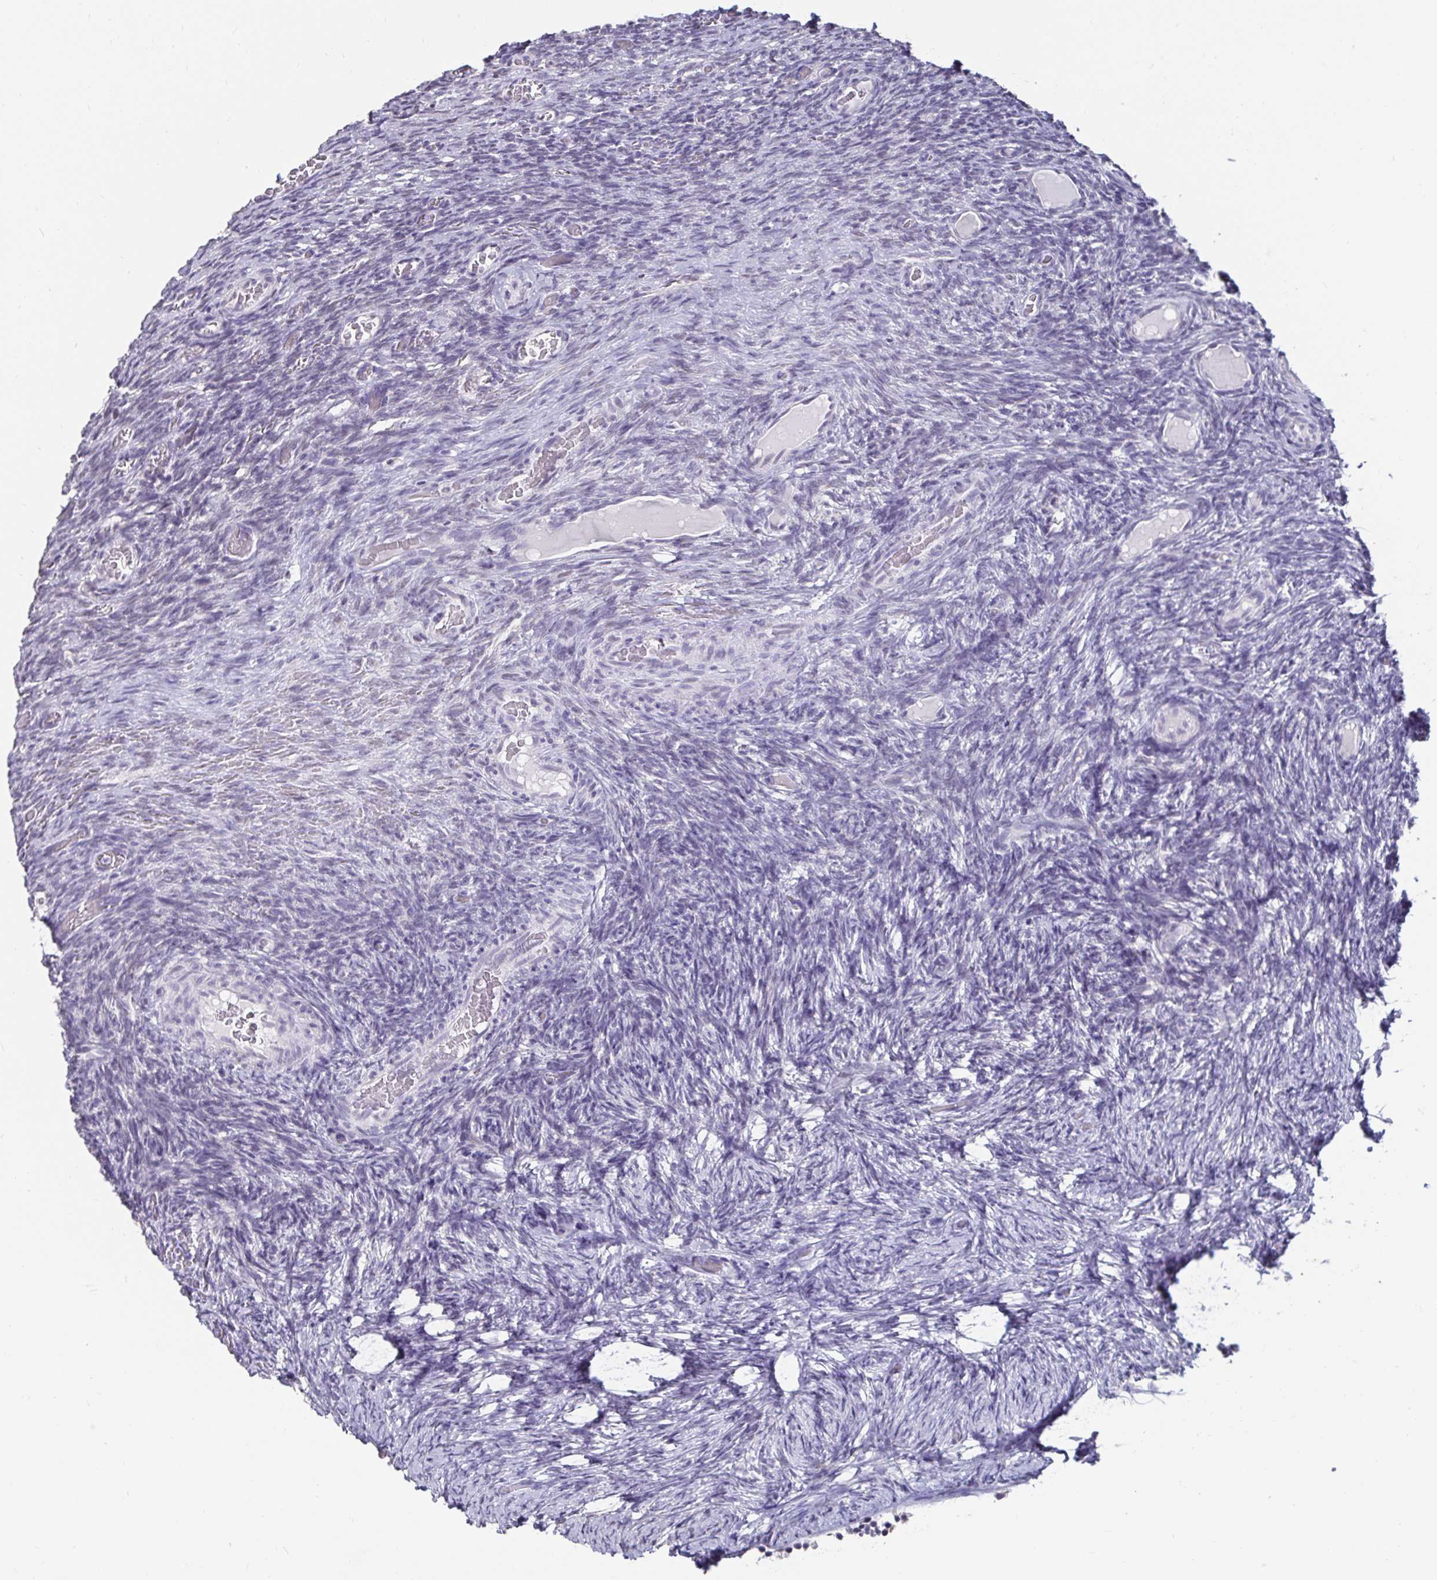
{"staining": {"intensity": "negative", "quantity": "none", "location": "none"}, "tissue": "ovary", "cell_type": "Ovarian stroma cells", "image_type": "normal", "snomed": [{"axis": "morphology", "description": "Normal tissue, NOS"}, {"axis": "topography", "description": "Ovary"}], "caption": "Immunohistochemistry micrograph of benign ovary stained for a protein (brown), which reveals no staining in ovarian stroma cells. (DAB (3,3'-diaminobenzidine) IHC with hematoxylin counter stain).", "gene": "ANLN", "patient": {"sex": "female", "age": 34}}